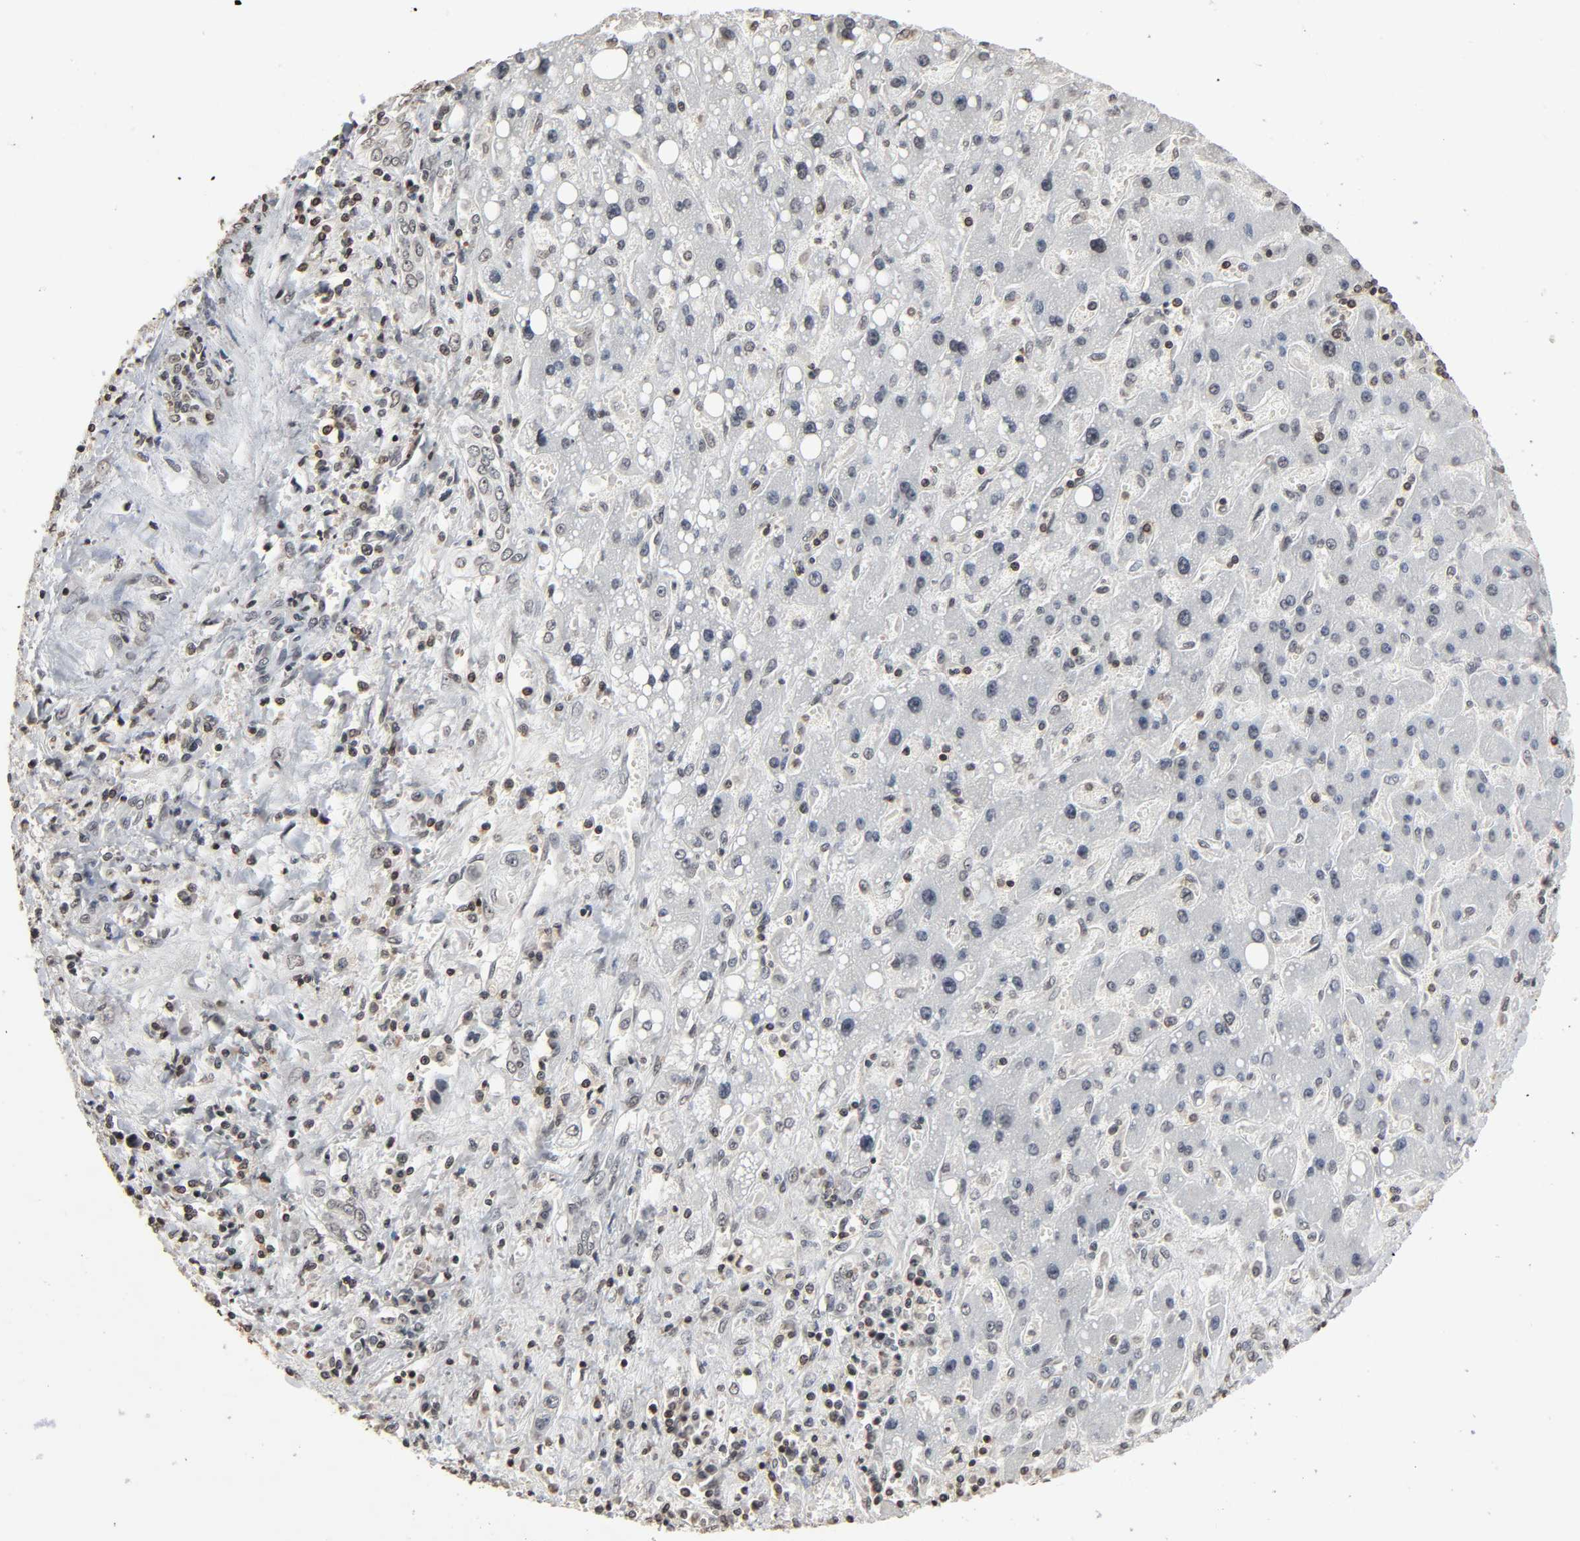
{"staining": {"intensity": "negative", "quantity": "none", "location": "none"}, "tissue": "liver cancer", "cell_type": "Tumor cells", "image_type": "cancer", "snomed": [{"axis": "morphology", "description": "Carcinoma, Hepatocellular, NOS"}, {"axis": "topography", "description": "Liver"}], "caption": "Tumor cells are negative for brown protein staining in liver hepatocellular carcinoma.", "gene": "STK4", "patient": {"sex": "female", "age": 53}}